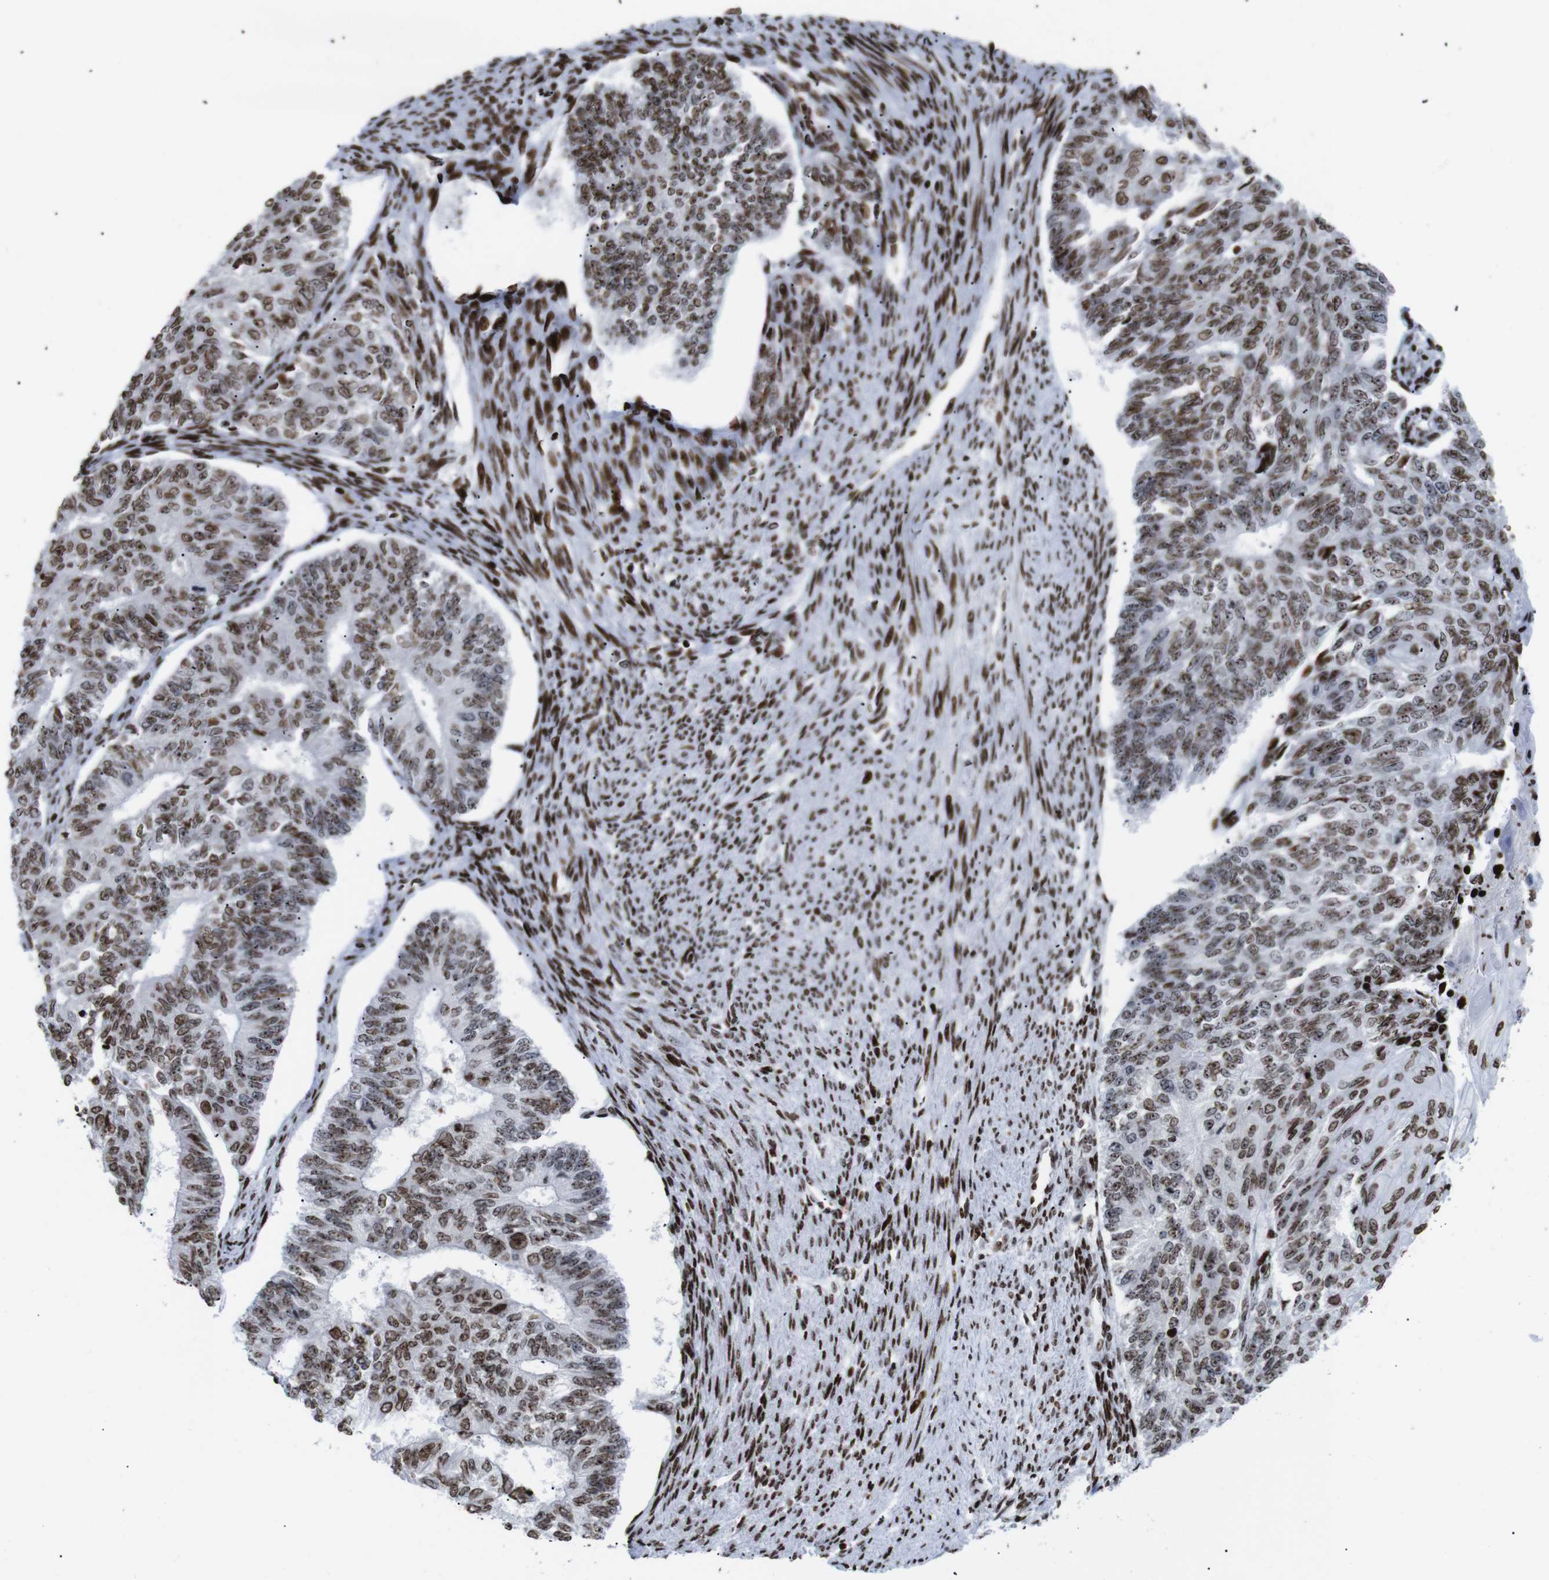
{"staining": {"intensity": "moderate", "quantity": ">75%", "location": "nuclear"}, "tissue": "endometrial cancer", "cell_type": "Tumor cells", "image_type": "cancer", "snomed": [{"axis": "morphology", "description": "Adenocarcinoma, NOS"}, {"axis": "topography", "description": "Endometrium"}], "caption": "Human endometrial cancer (adenocarcinoma) stained for a protein (brown) displays moderate nuclear positive expression in about >75% of tumor cells.", "gene": "H1-4", "patient": {"sex": "female", "age": 32}}